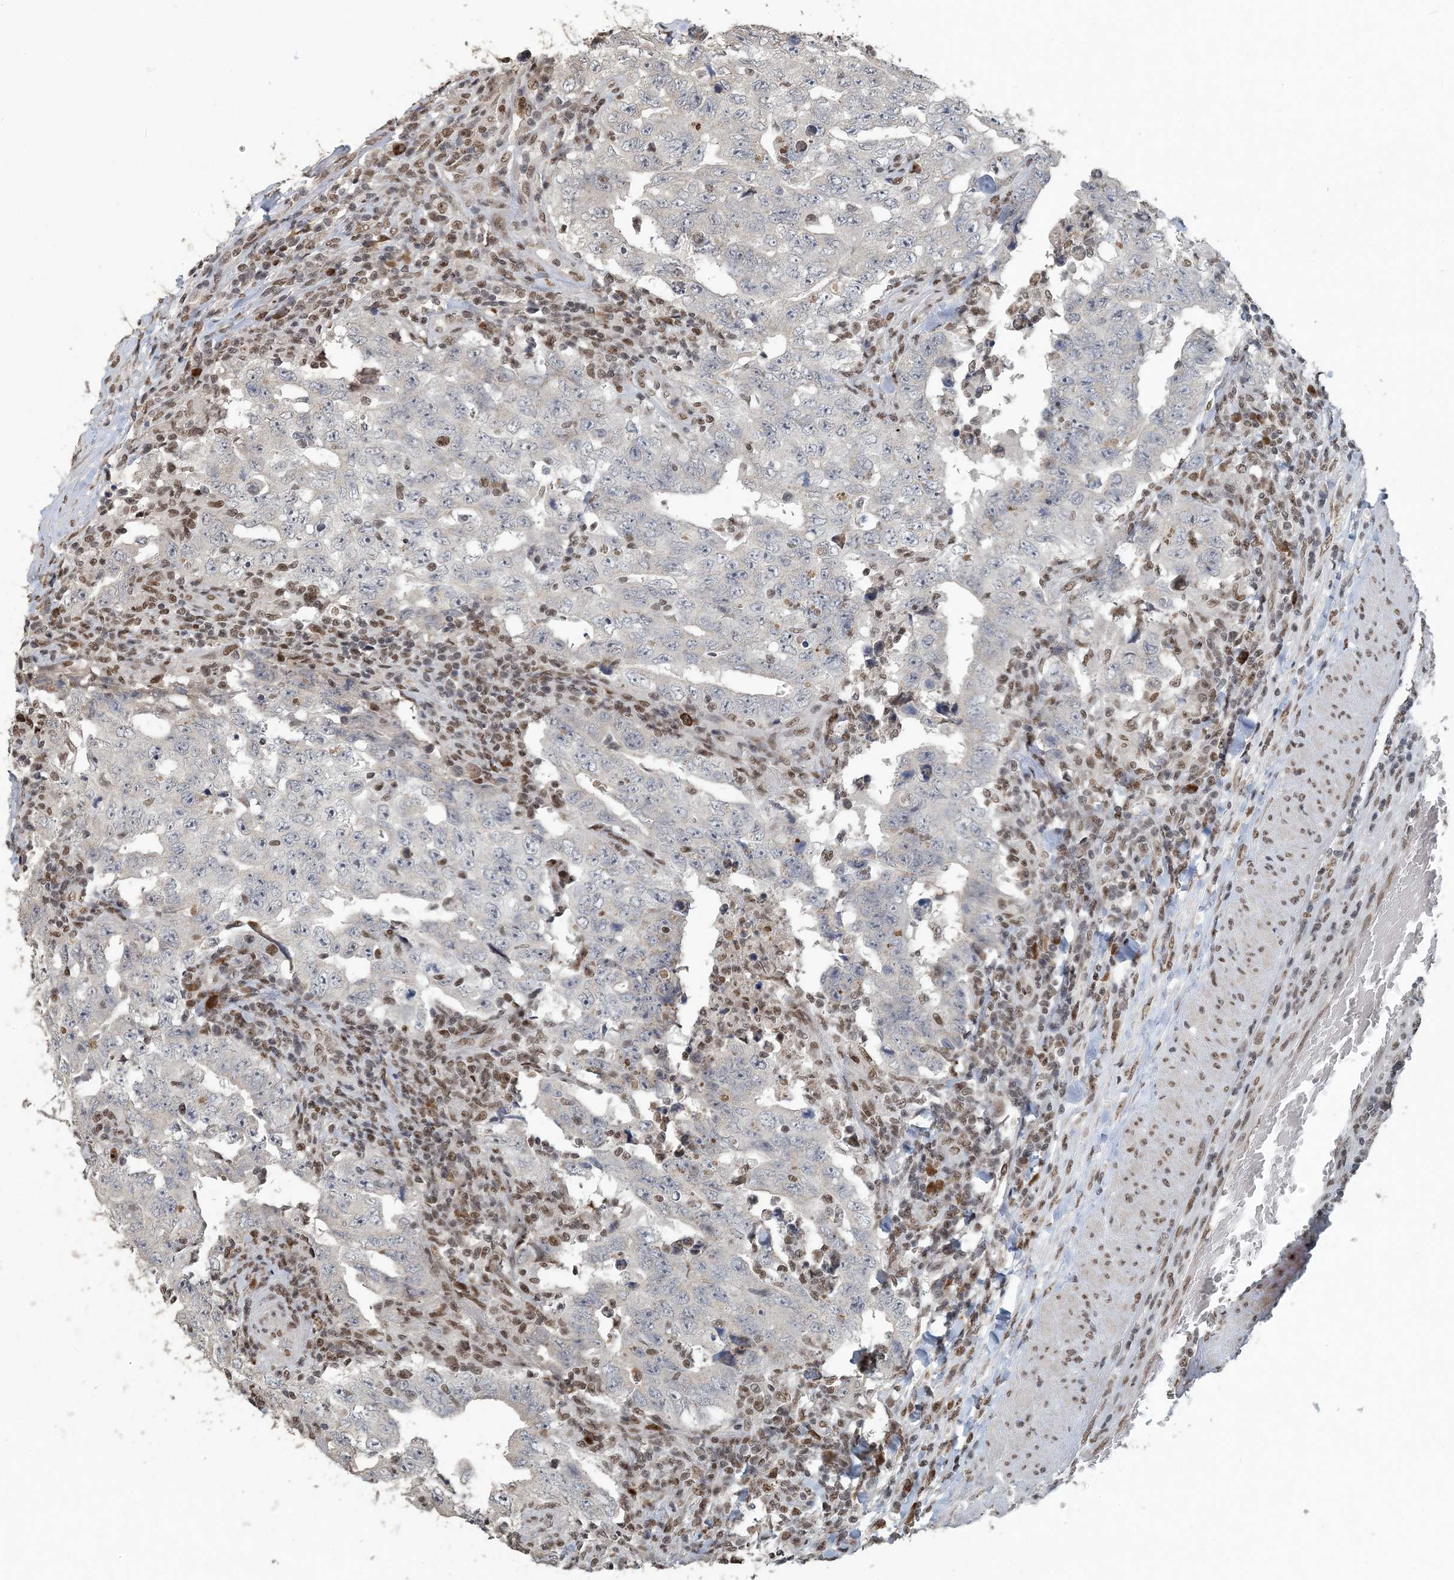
{"staining": {"intensity": "negative", "quantity": "none", "location": "none"}, "tissue": "testis cancer", "cell_type": "Tumor cells", "image_type": "cancer", "snomed": [{"axis": "morphology", "description": "Carcinoma, Embryonal, NOS"}, {"axis": "topography", "description": "Testis"}], "caption": "The image demonstrates no significant expression in tumor cells of testis cancer.", "gene": "MBD2", "patient": {"sex": "male", "age": 26}}